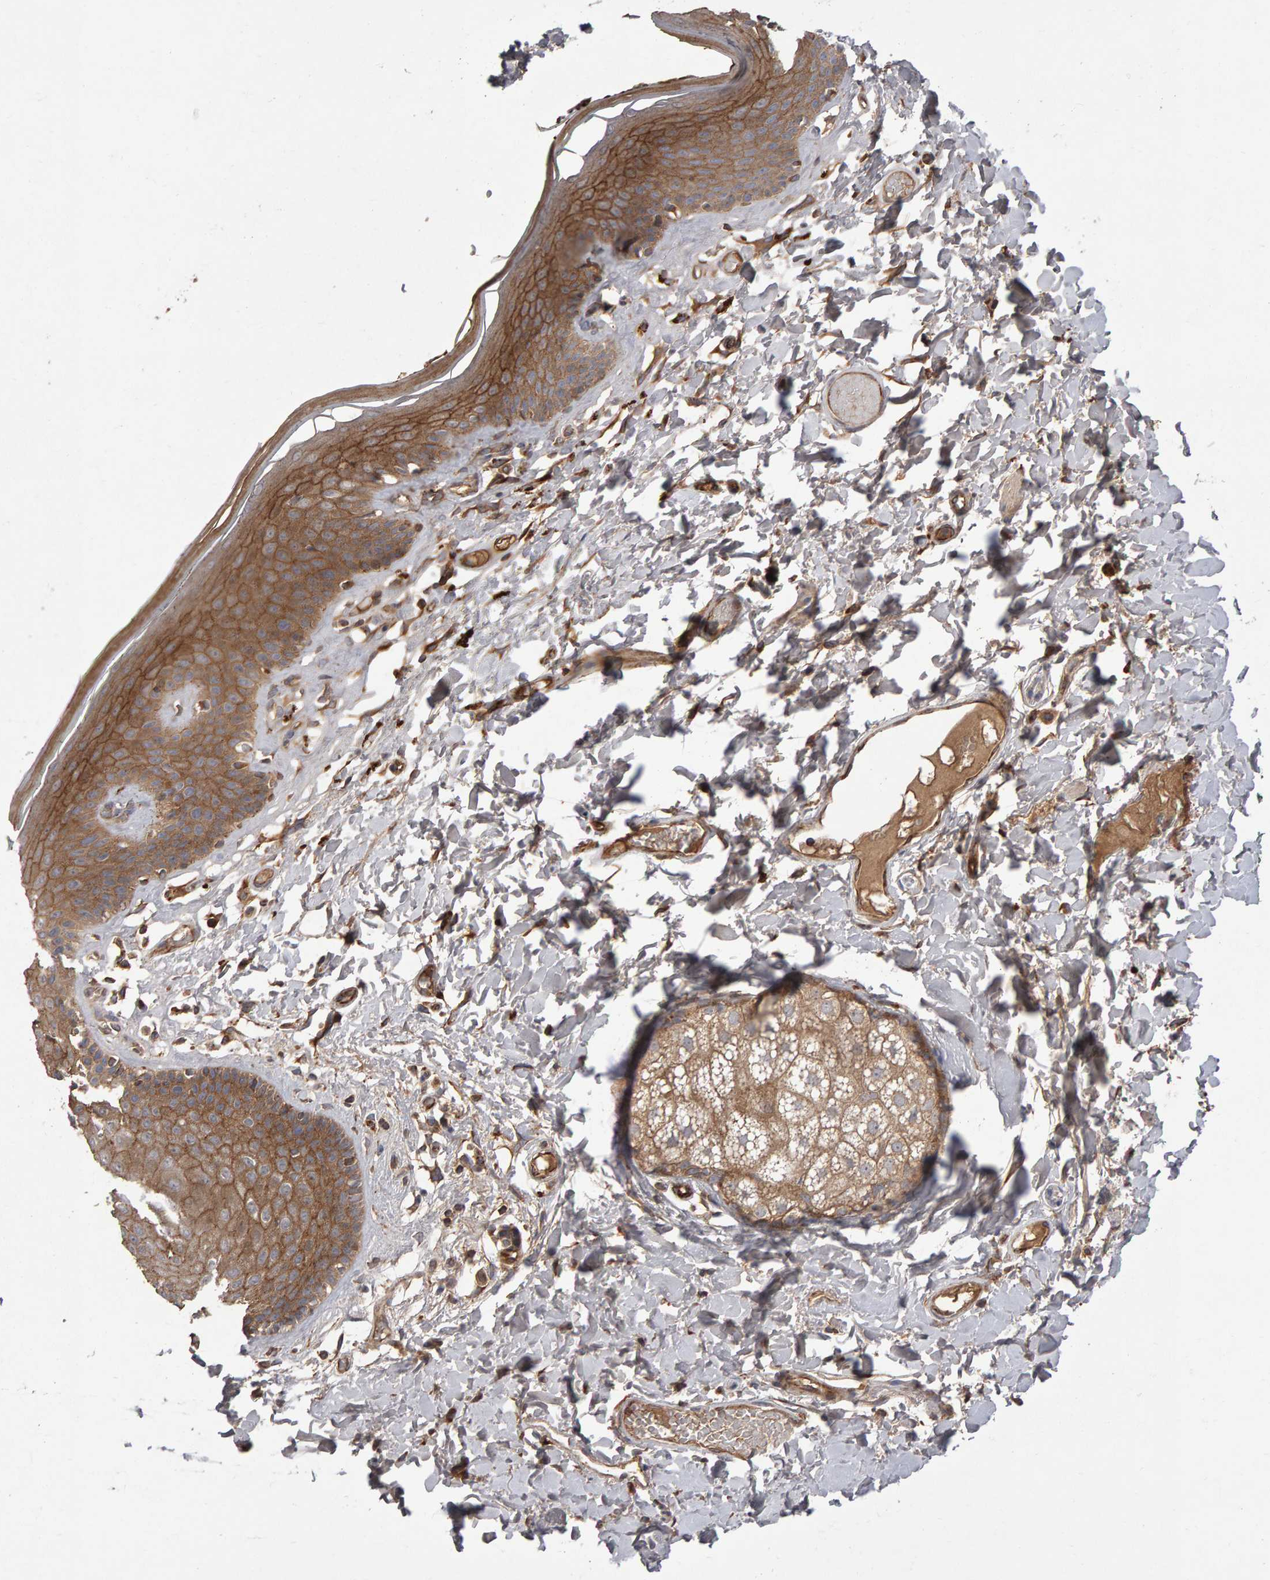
{"staining": {"intensity": "moderate", "quantity": ">75%", "location": "cytoplasmic/membranous"}, "tissue": "skin", "cell_type": "Epidermal cells", "image_type": "normal", "snomed": [{"axis": "morphology", "description": "Normal tissue, NOS"}, {"axis": "topography", "description": "Vulva"}], "caption": "Immunohistochemical staining of benign human skin exhibits >75% levels of moderate cytoplasmic/membranous protein expression in about >75% of epidermal cells. (Stains: DAB in brown, nuclei in blue, Microscopy: brightfield microscopy at high magnification).", "gene": "PGS1", "patient": {"sex": "female", "age": 73}}